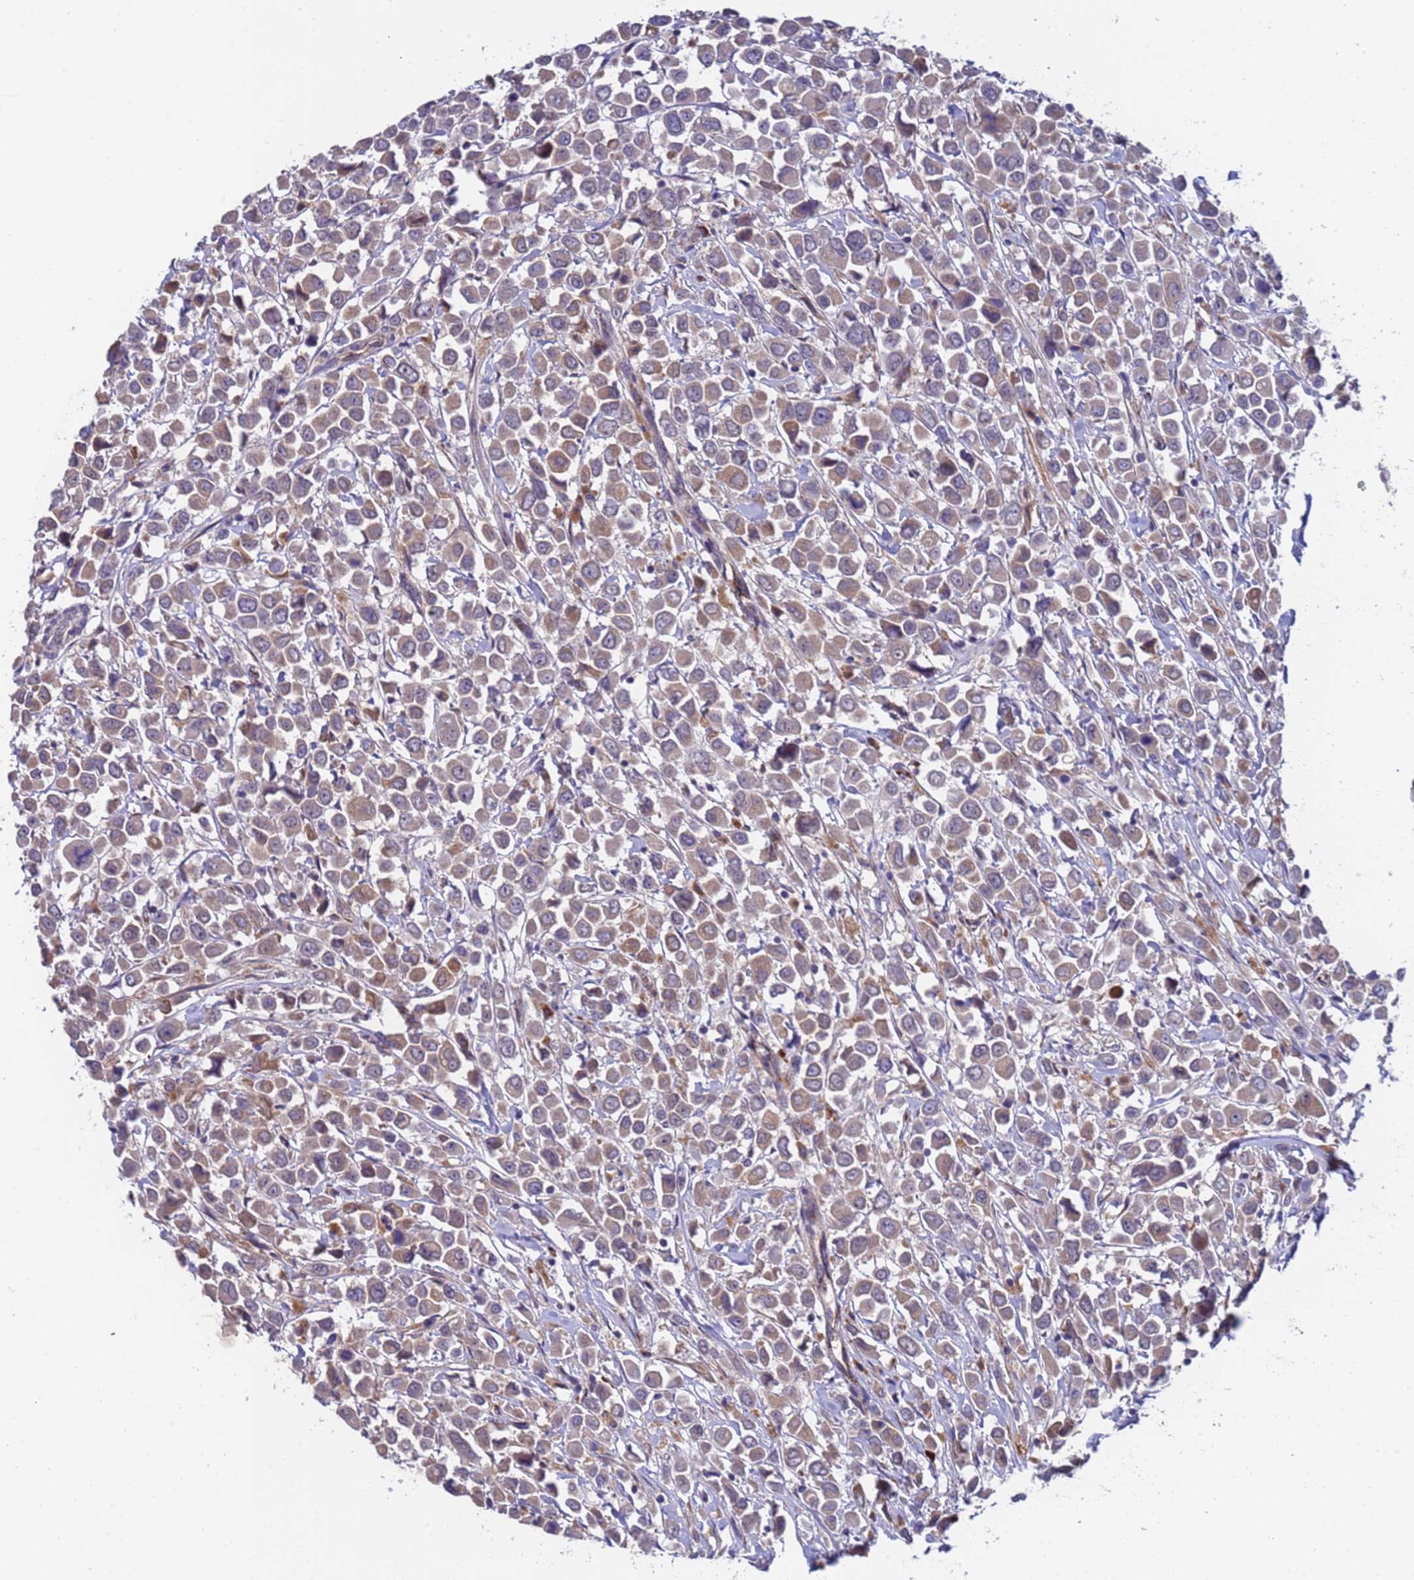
{"staining": {"intensity": "weak", "quantity": ">75%", "location": "cytoplasmic/membranous"}, "tissue": "breast cancer", "cell_type": "Tumor cells", "image_type": "cancer", "snomed": [{"axis": "morphology", "description": "Duct carcinoma"}, {"axis": "topography", "description": "Breast"}], "caption": "There is low levels of weak cytoplasmic/membranous staining in tumor cells of breast cancer (invasive ductal carcinoma), as demonstrated by immunohistochemical staining (brown color).", "gene": "ZNF248", "patient": {"sex": "female", "age": 61}}